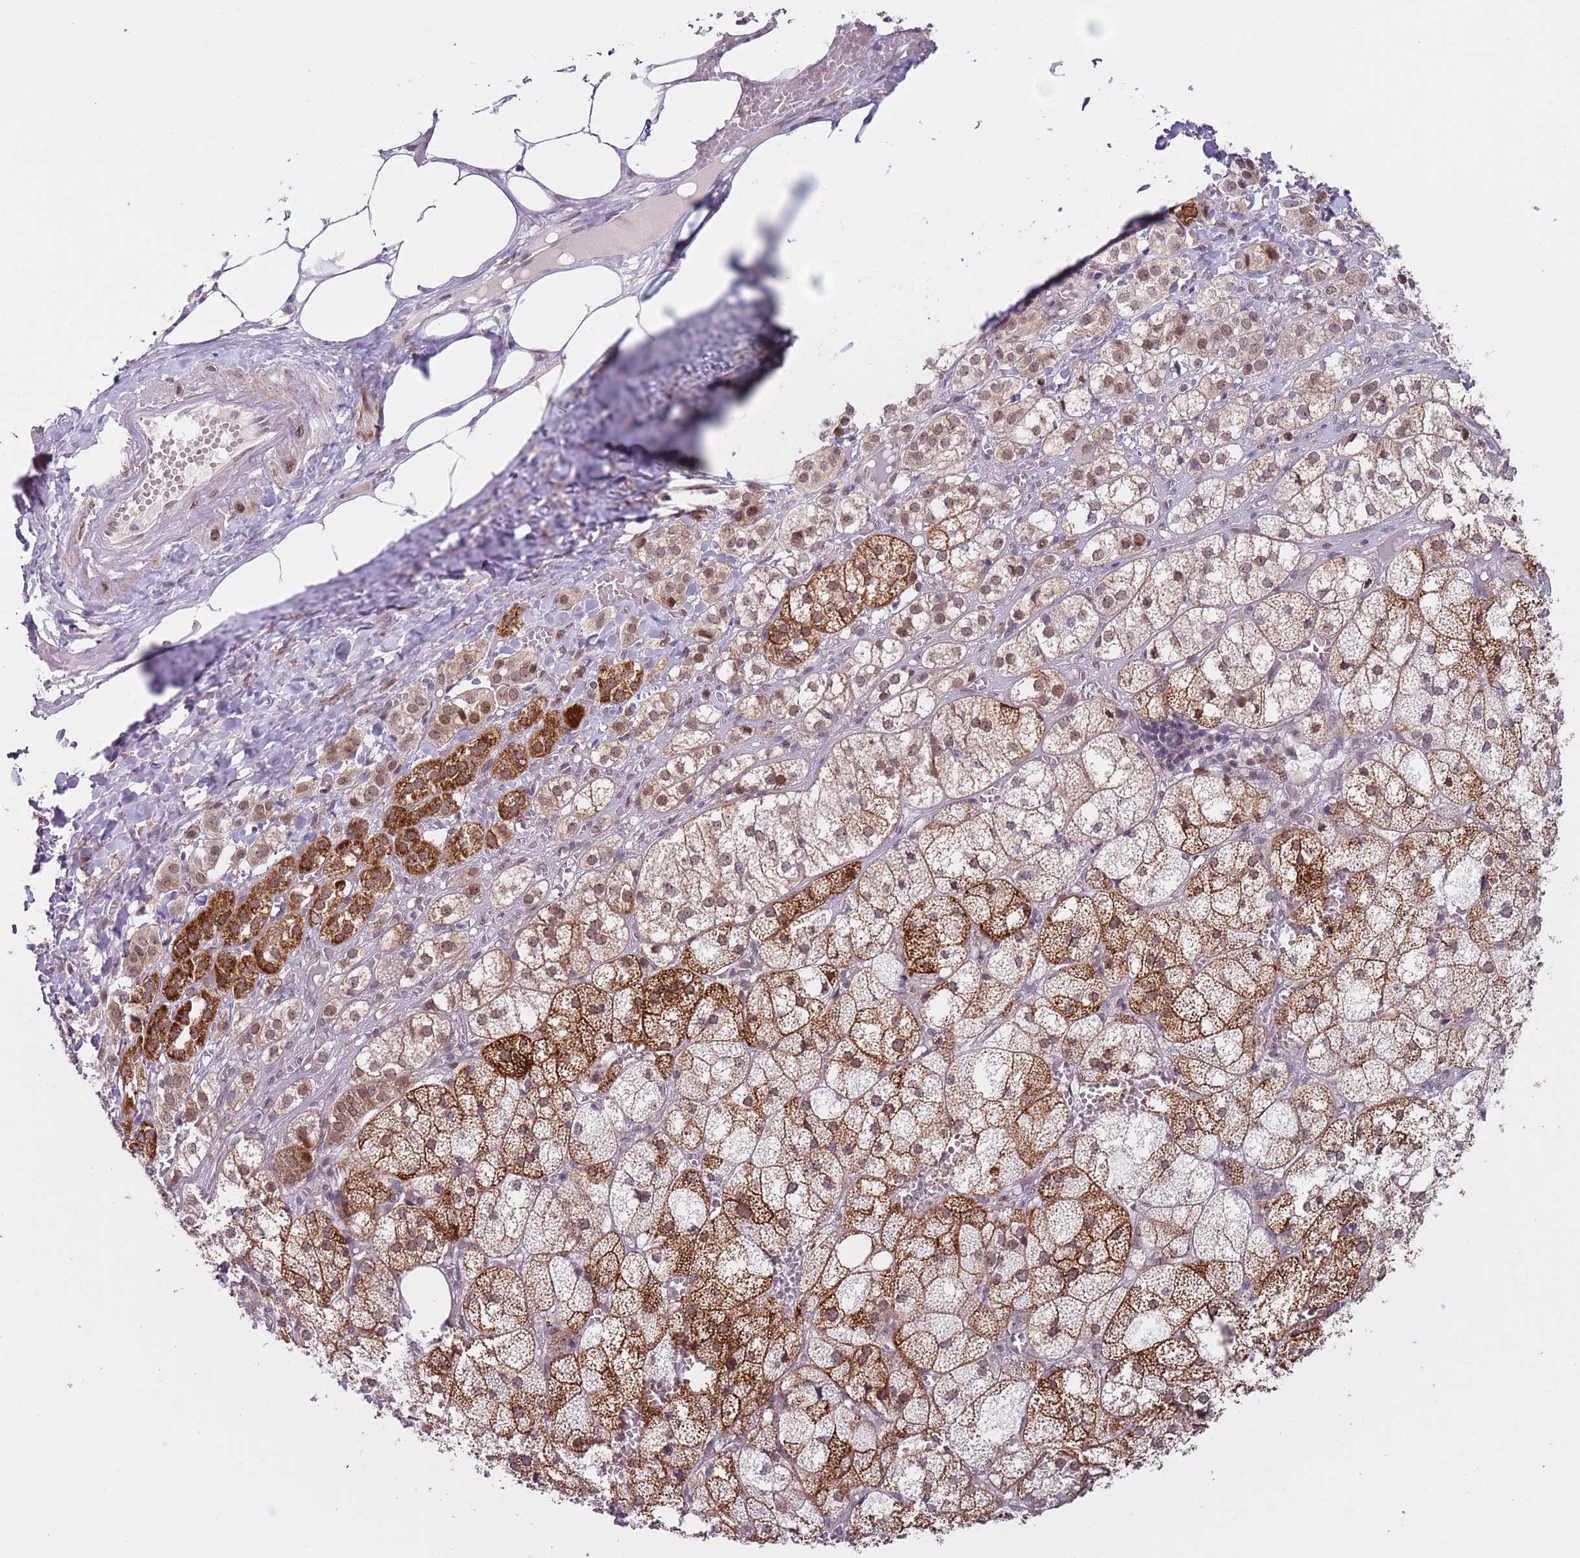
{"staining": {"intensity": "strong", "quantity": "25%-75%", "location": "cytoplasmic/membranous,nuclear"}, "tissue": "adrenal gland", "cell_type": "Glandular cells", "image_type": "normal", "snomed": [{"axis": "morphology", "description": "Normal tissue, NOS"}, {"axis": "topography", "description": "Adrenal gland"}], "caption": "Adrenal gland stained with DAB immunohistochemistry (IHC) shows high levels of strong cytoplasmic/membranous,nuclear expression in about 25%-75% of glandular cells.", "gene": "SLC25A32", "patient": {"sex": "female", "age": 61}}